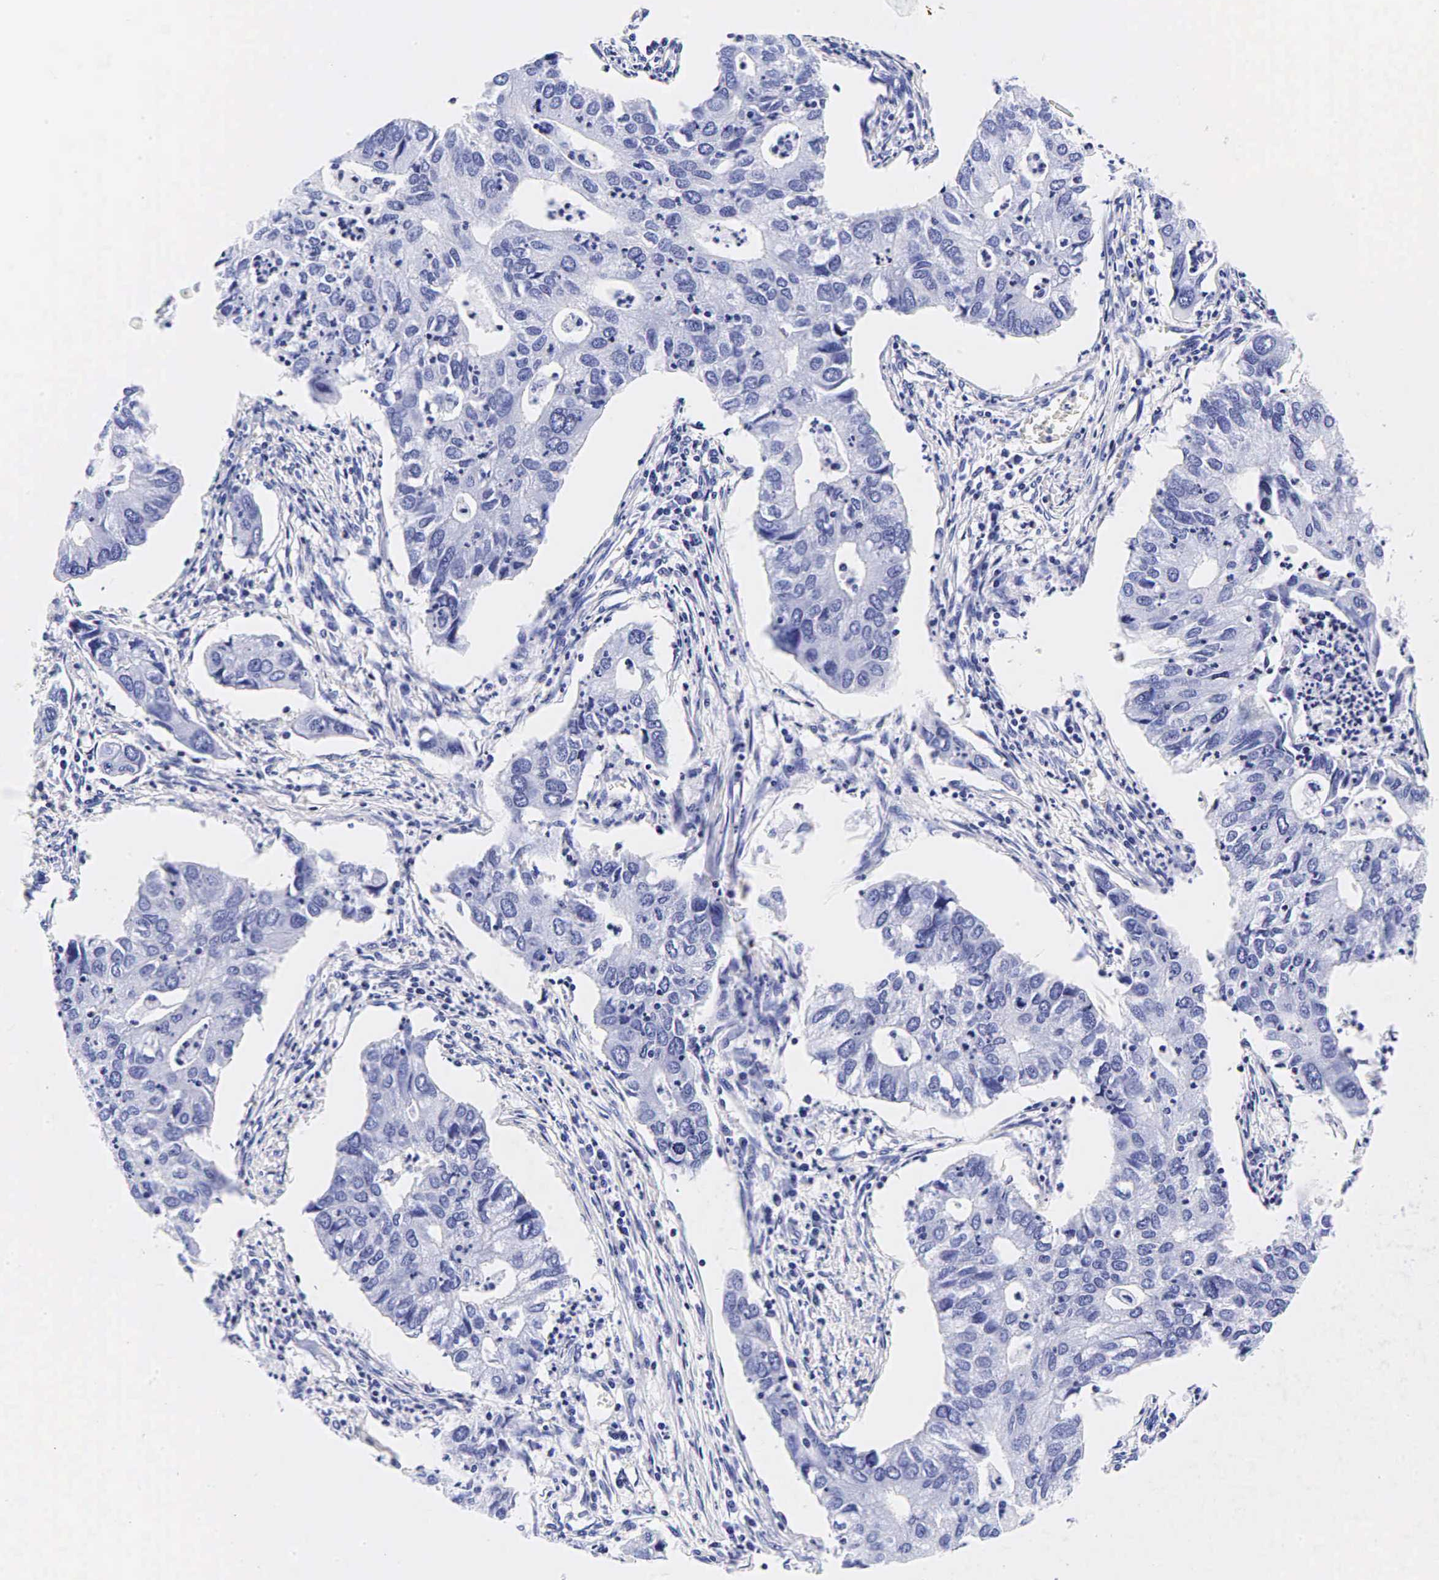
{"staining": {"intensity": "negative", "quantity": "none", "location": "none"}, "tissue": "lung cancer", "cell_type": "Tumor cells", "image_type": "cancer", "snomed": [{"axis": "morphology", "description": "Adenocarcinoma, NOS"}, {"axis": "topography", "description": "Lung"}], "caption": "Tumor cells show no significant protein expression in adenocarcinoma (lung).", "gene": "GAST", "patient": {"sex": "male", "age": 48}}